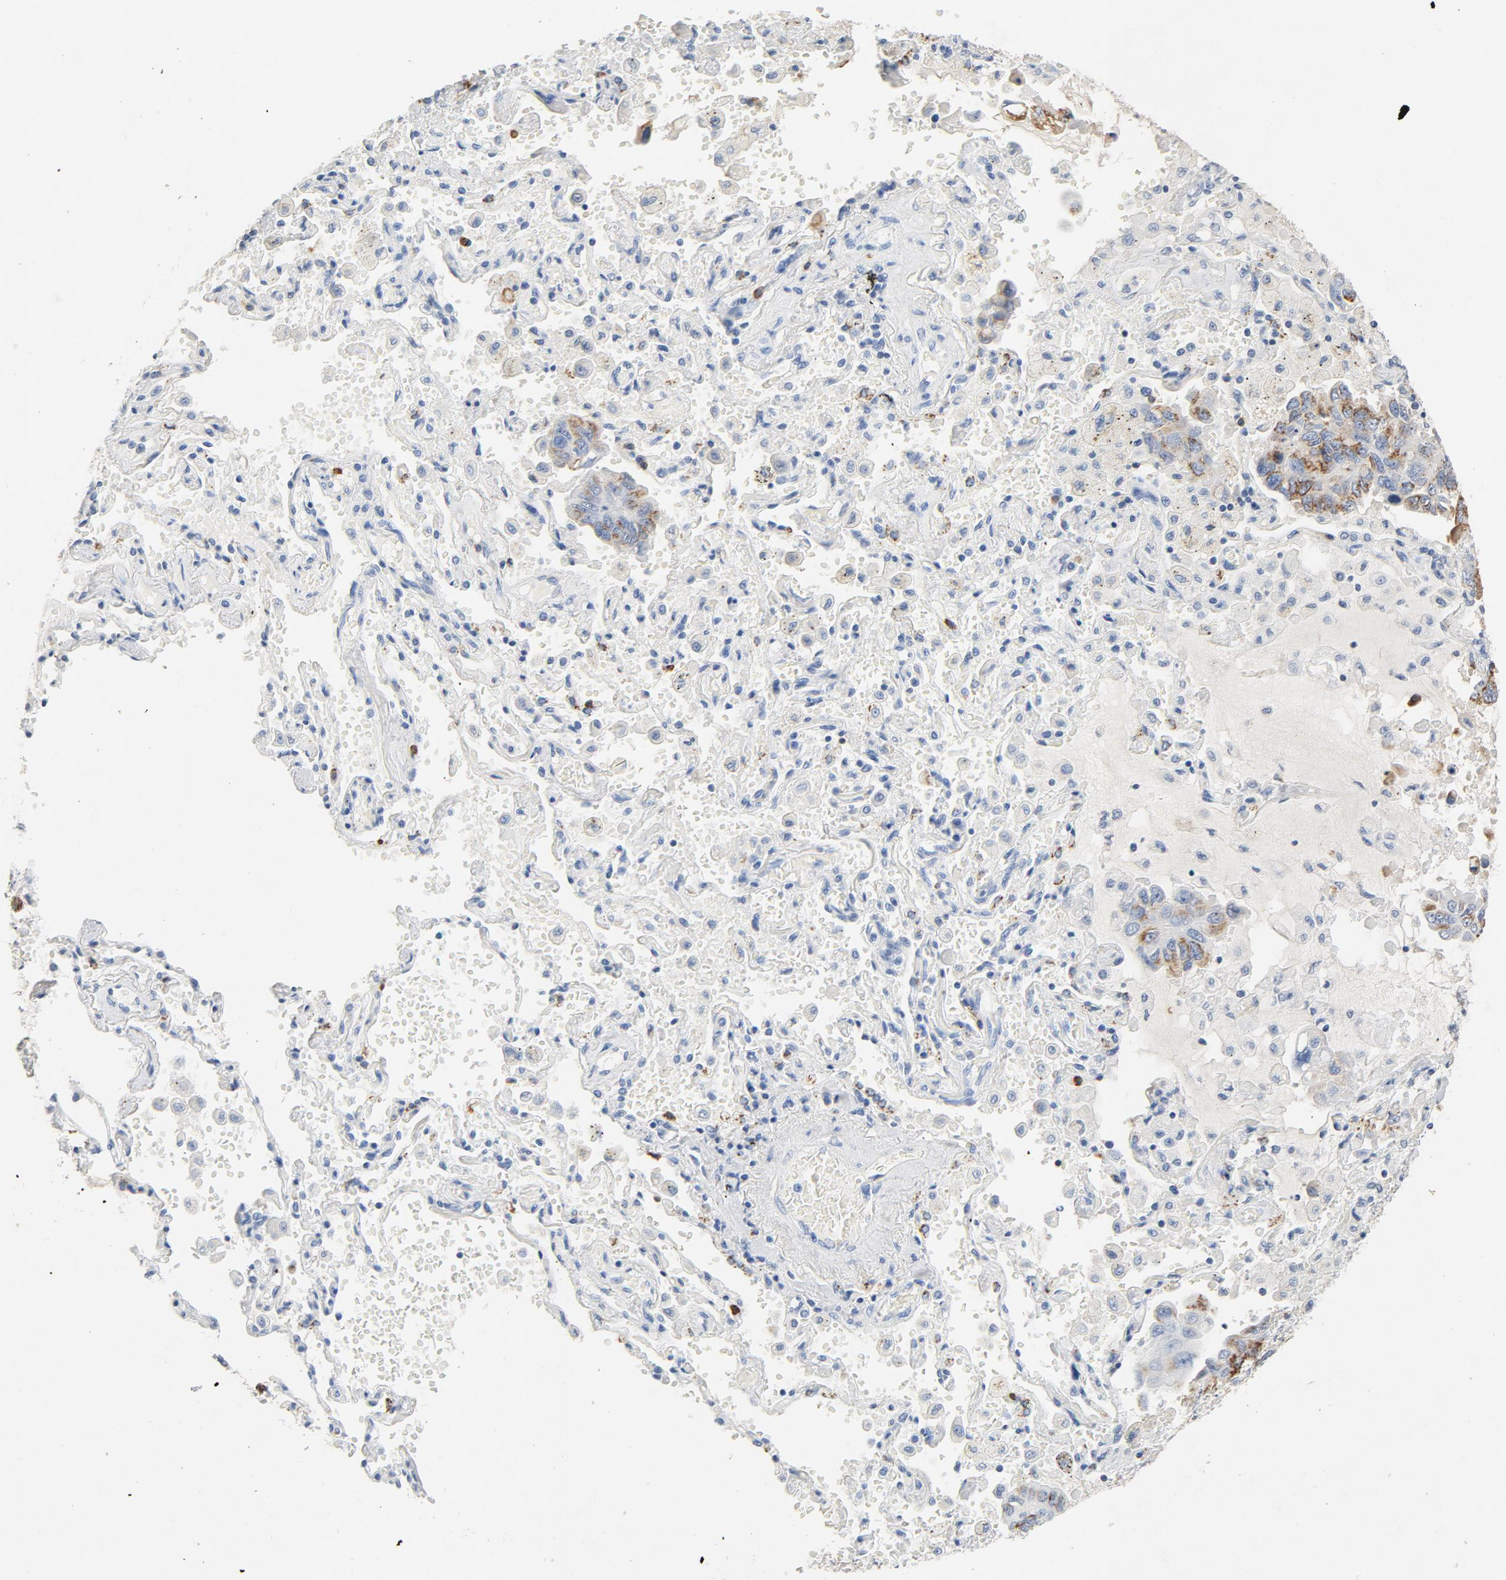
{"staining": {"intensity": "moderate", "quantity": "25%-75%", "location": "cytoplasmic/membranous"}, "tissue": "lung cancer", "cell_type": "Tumor cells", "image_type": "cancer", "snomed": [{"axis": "morphology", "description": "Adenocarcinoma, NOS"}, {"axis": "topography", "description": "Lung"}], "caption": "DAB immunohistochemical staining of human lung cancer (adenocarcinoma) demonstrates moderate cytoplasmic/membranous protein staining in approximately 25%-75% of tumor cells. (Brightfield microscopy of DAB IHC at high magnification).", "gene": "PTPRB", "patient": {"sex": "male", "age": 64}}